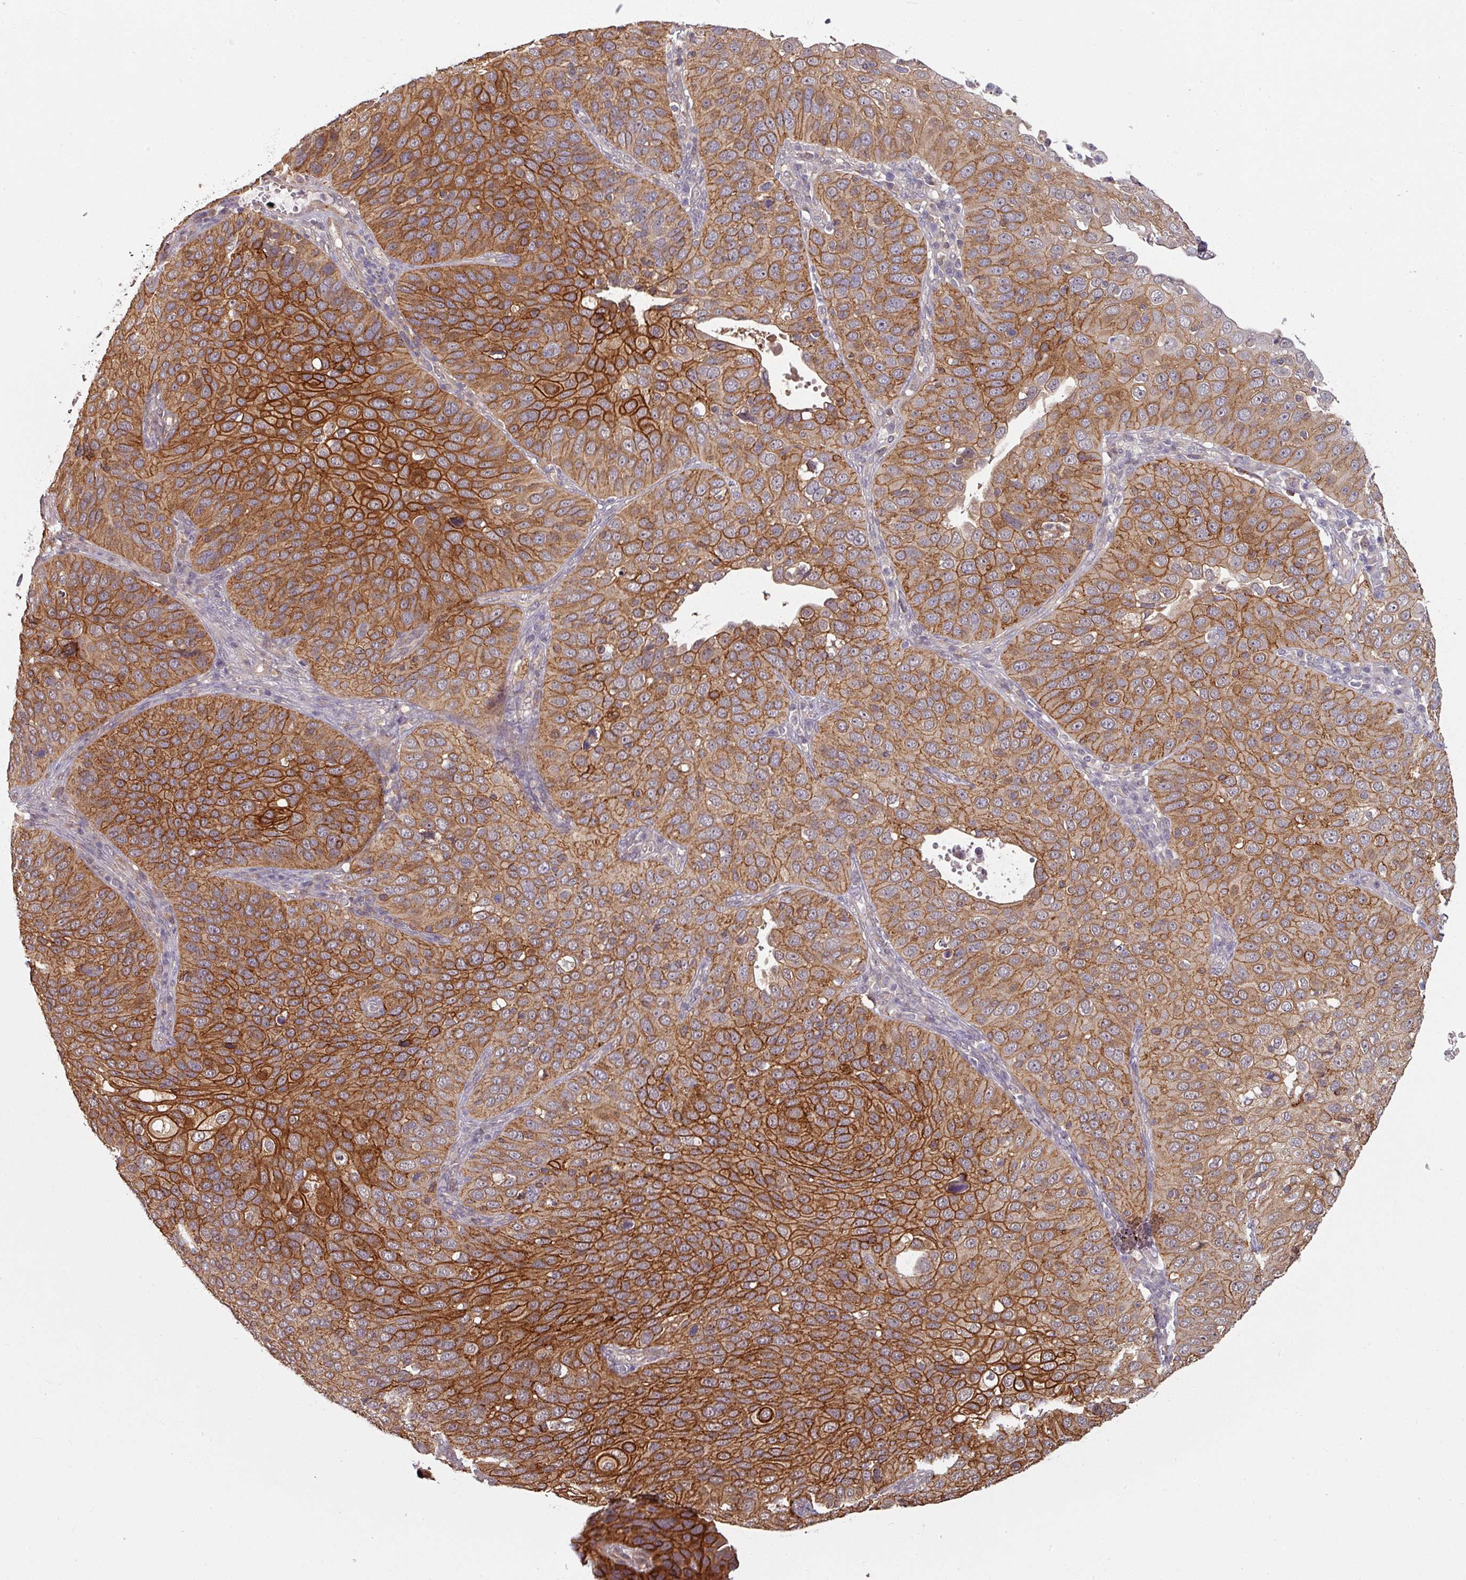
{"staining": {"intensity": "strong", "quantity": ">75%", "location": "cytoplasmic/membranous"}, "tissue": "cervical cancer", "cell_type": "Tumor cells", "image_type": "cancer", "snomed": [{"axis": "morphology", "description": "Squamous cell carcinoma, NOS"}, {"axis": "topography", "description": "Cervix"}], "caption": "Tumor cells demonstrate high levels of strong cytoplasmic/membranous expression in about >75% of cells in cervical cancer.", "gene": "TUSC3", "patient": {"sex": "female", "age": 36}}